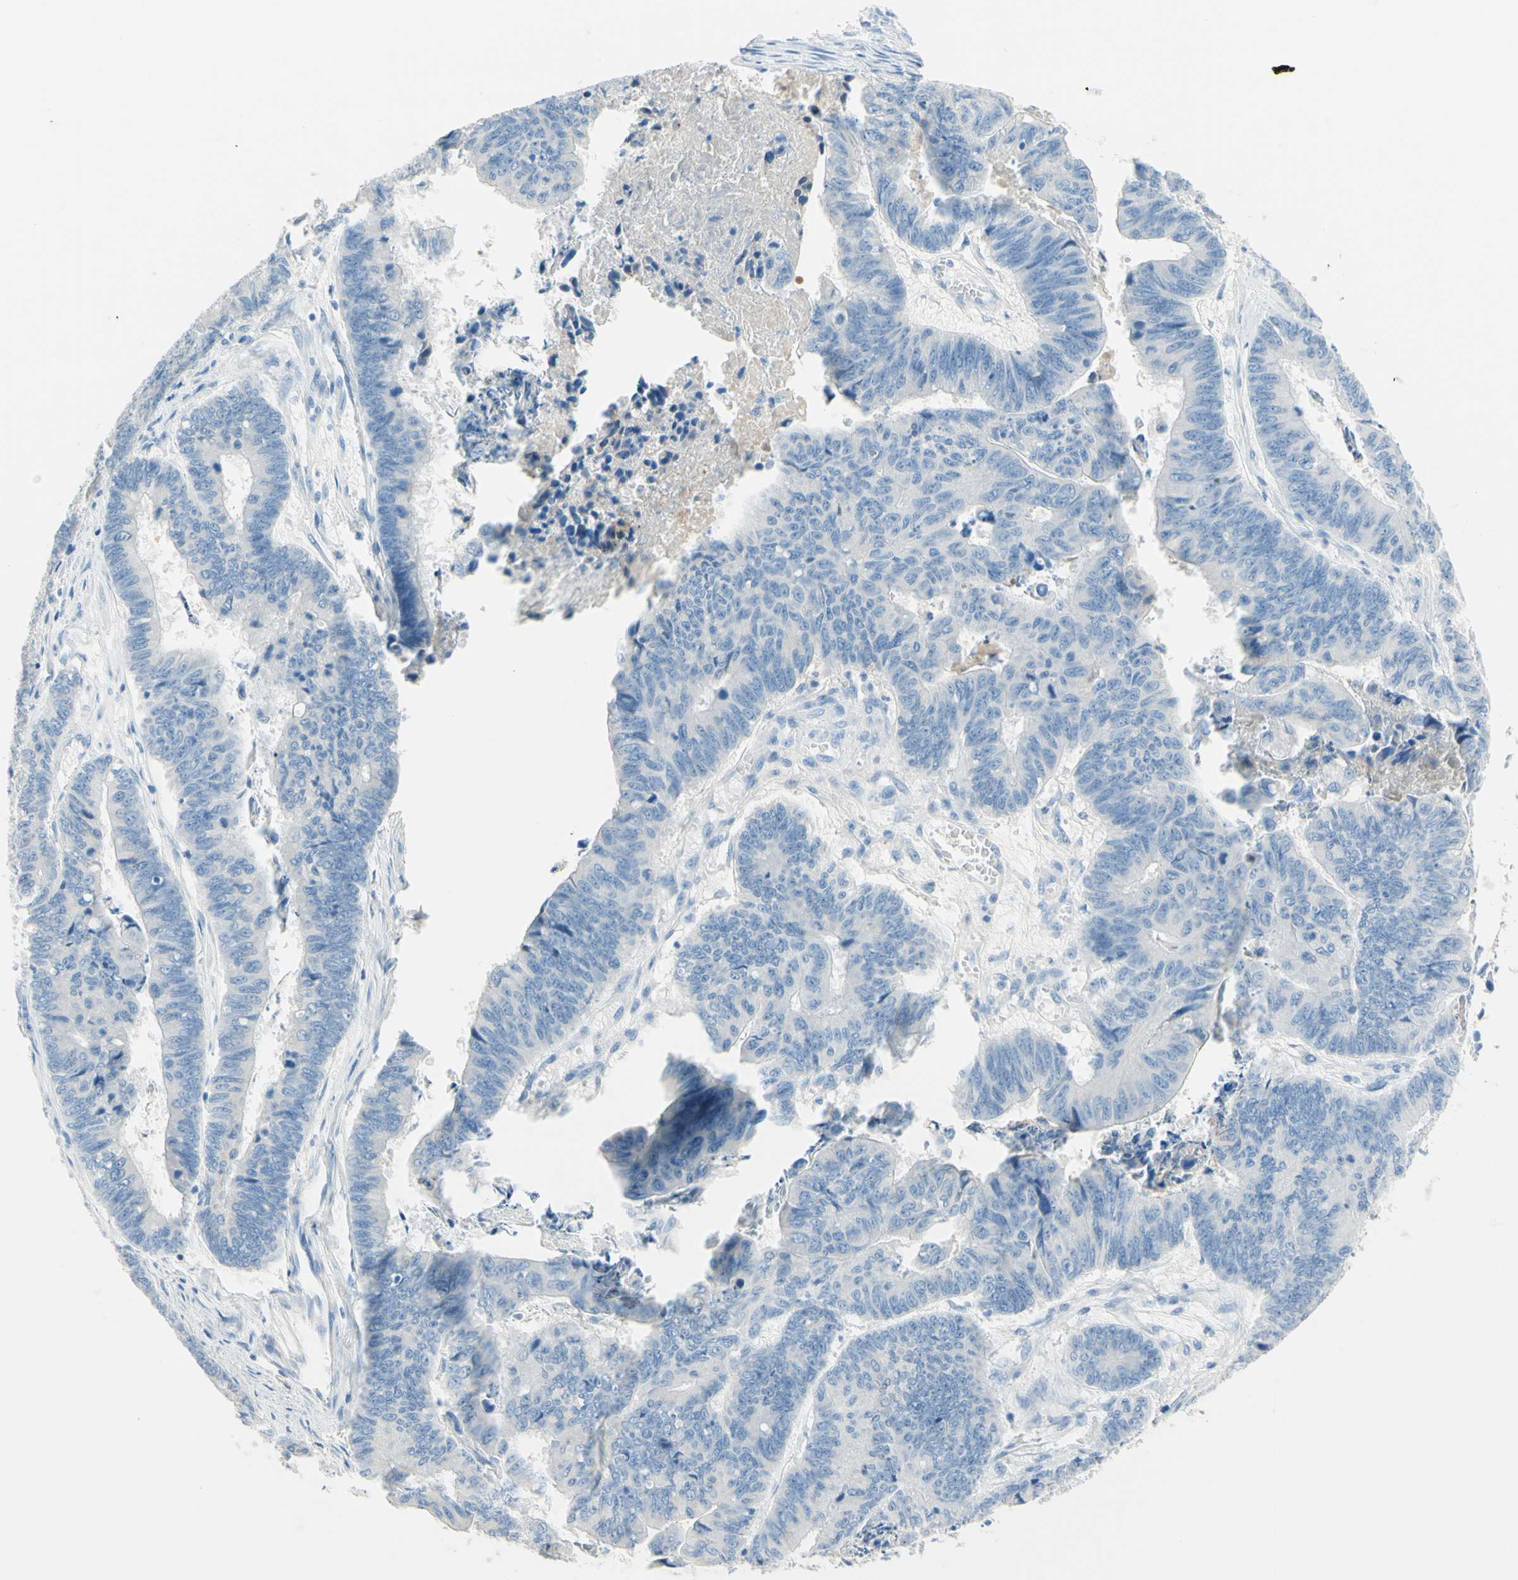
{"staining": {"intensity": "negative", "quantity": "none", "location": "none"}, "tissue": "stomach cancer", "cell_type": "Tumor cells", "image_type": "cancer", "snomed": [{"axis": "morphology", "description": "Adenocarcinoma, NOS"}, {"axis": "topography", "description": "Stomach, lower"}], "caption": "Tumor cells show no significant protein expression in adenocarcinoma (stomach).", "gene": "IL6ST", "patient": {"sex": "male", "age": 77}}